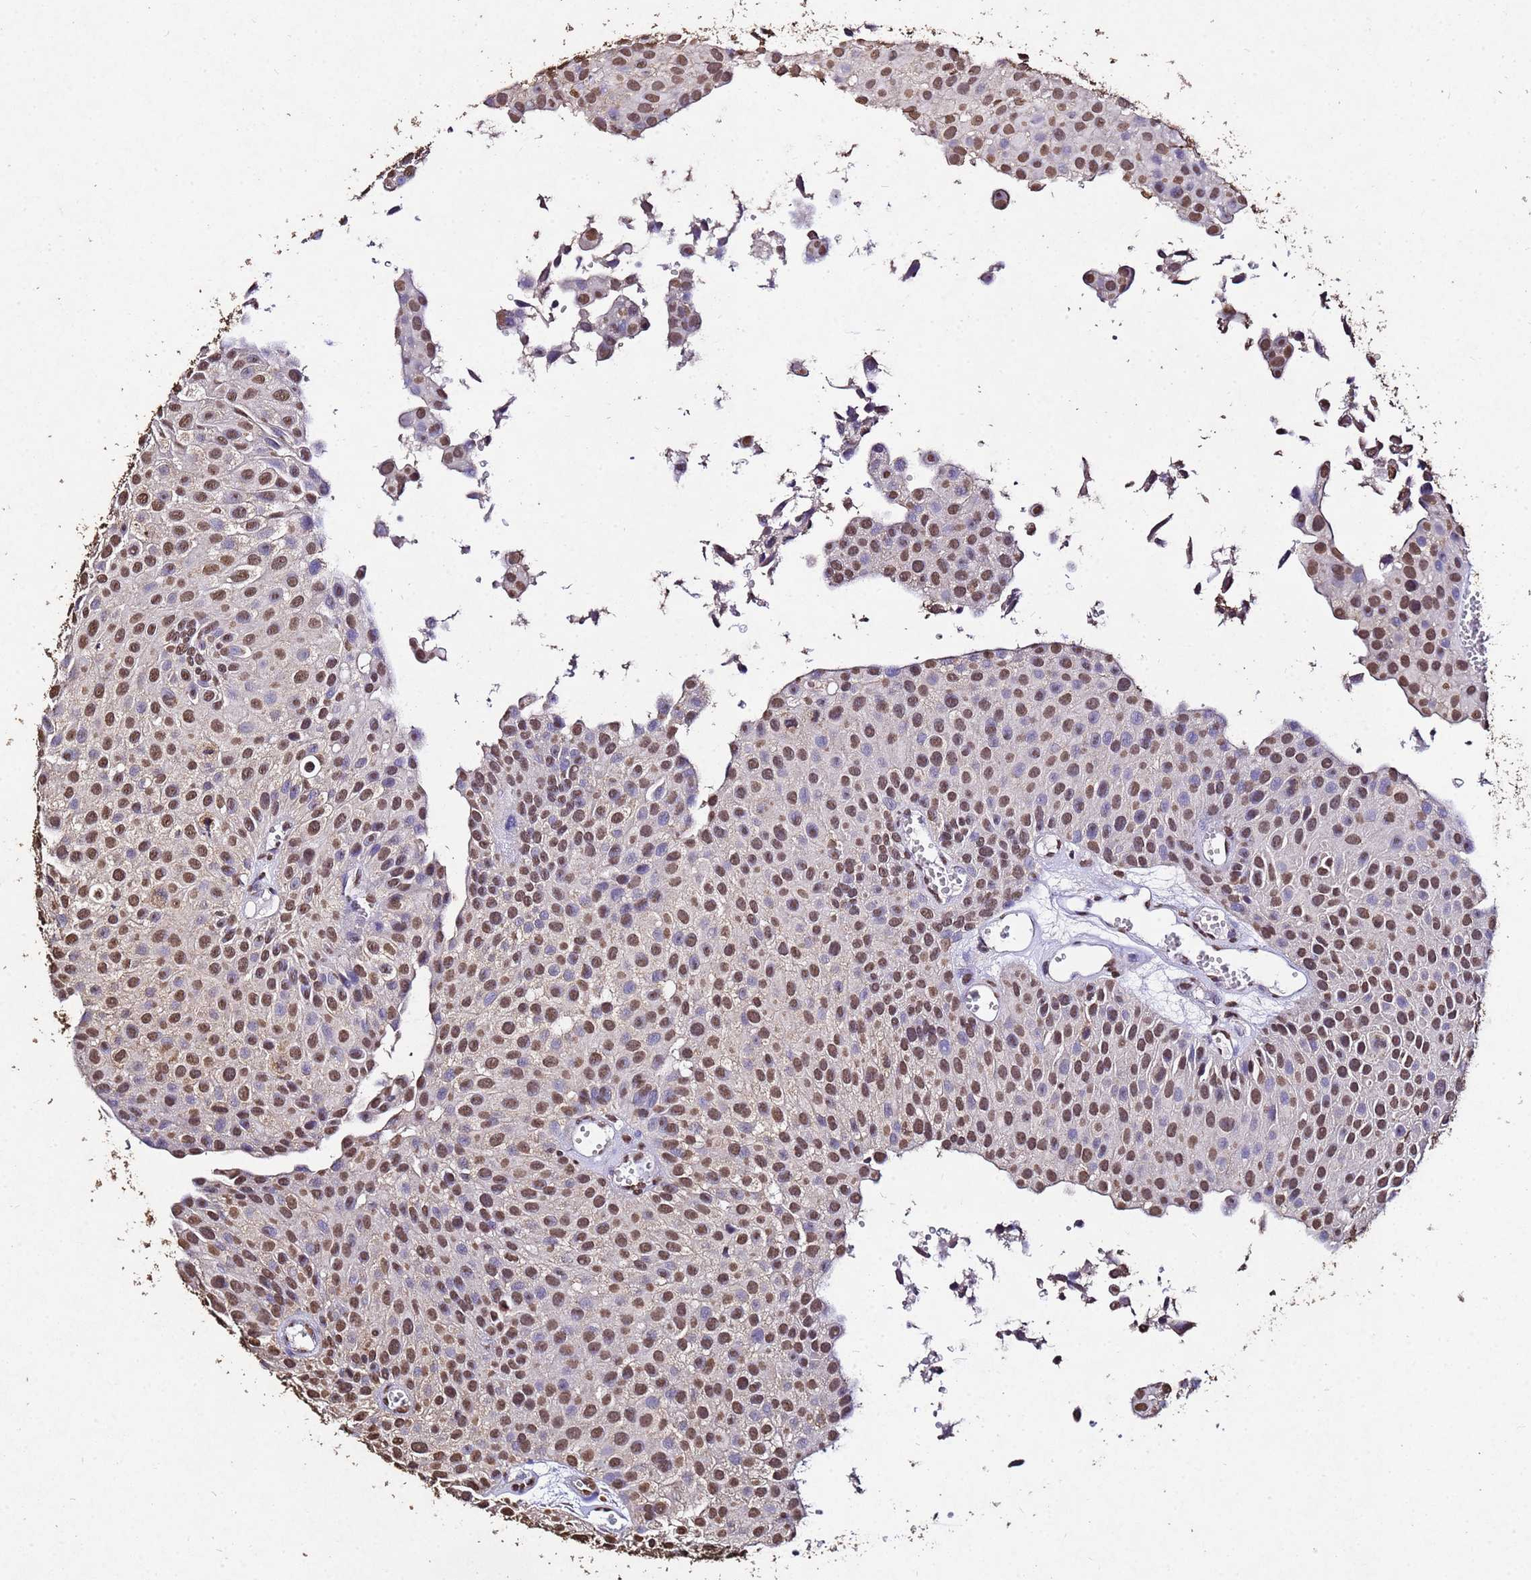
{"staining": {"intensity": "moderate", "quantity": ">75%", "location": "nuclear"}, "tissue": "urothelial cancer", "cell_type": "Tumor cells", "image_type": "cancer", "snomed": [{"axis": "morphology", "description": "Urothelial carcinoma, Low grade"}, {"axis": "topography", "description": "Urinary bladder"}], "caption": "There is medium levels of moderate nuclear expression in tumor cells of low-grade urothelial carcinoma, as demonstrated by immunohistochemical staining (brown color).", "gene": "MYOCD", "patient": {"sex": "male", "age": 88}}